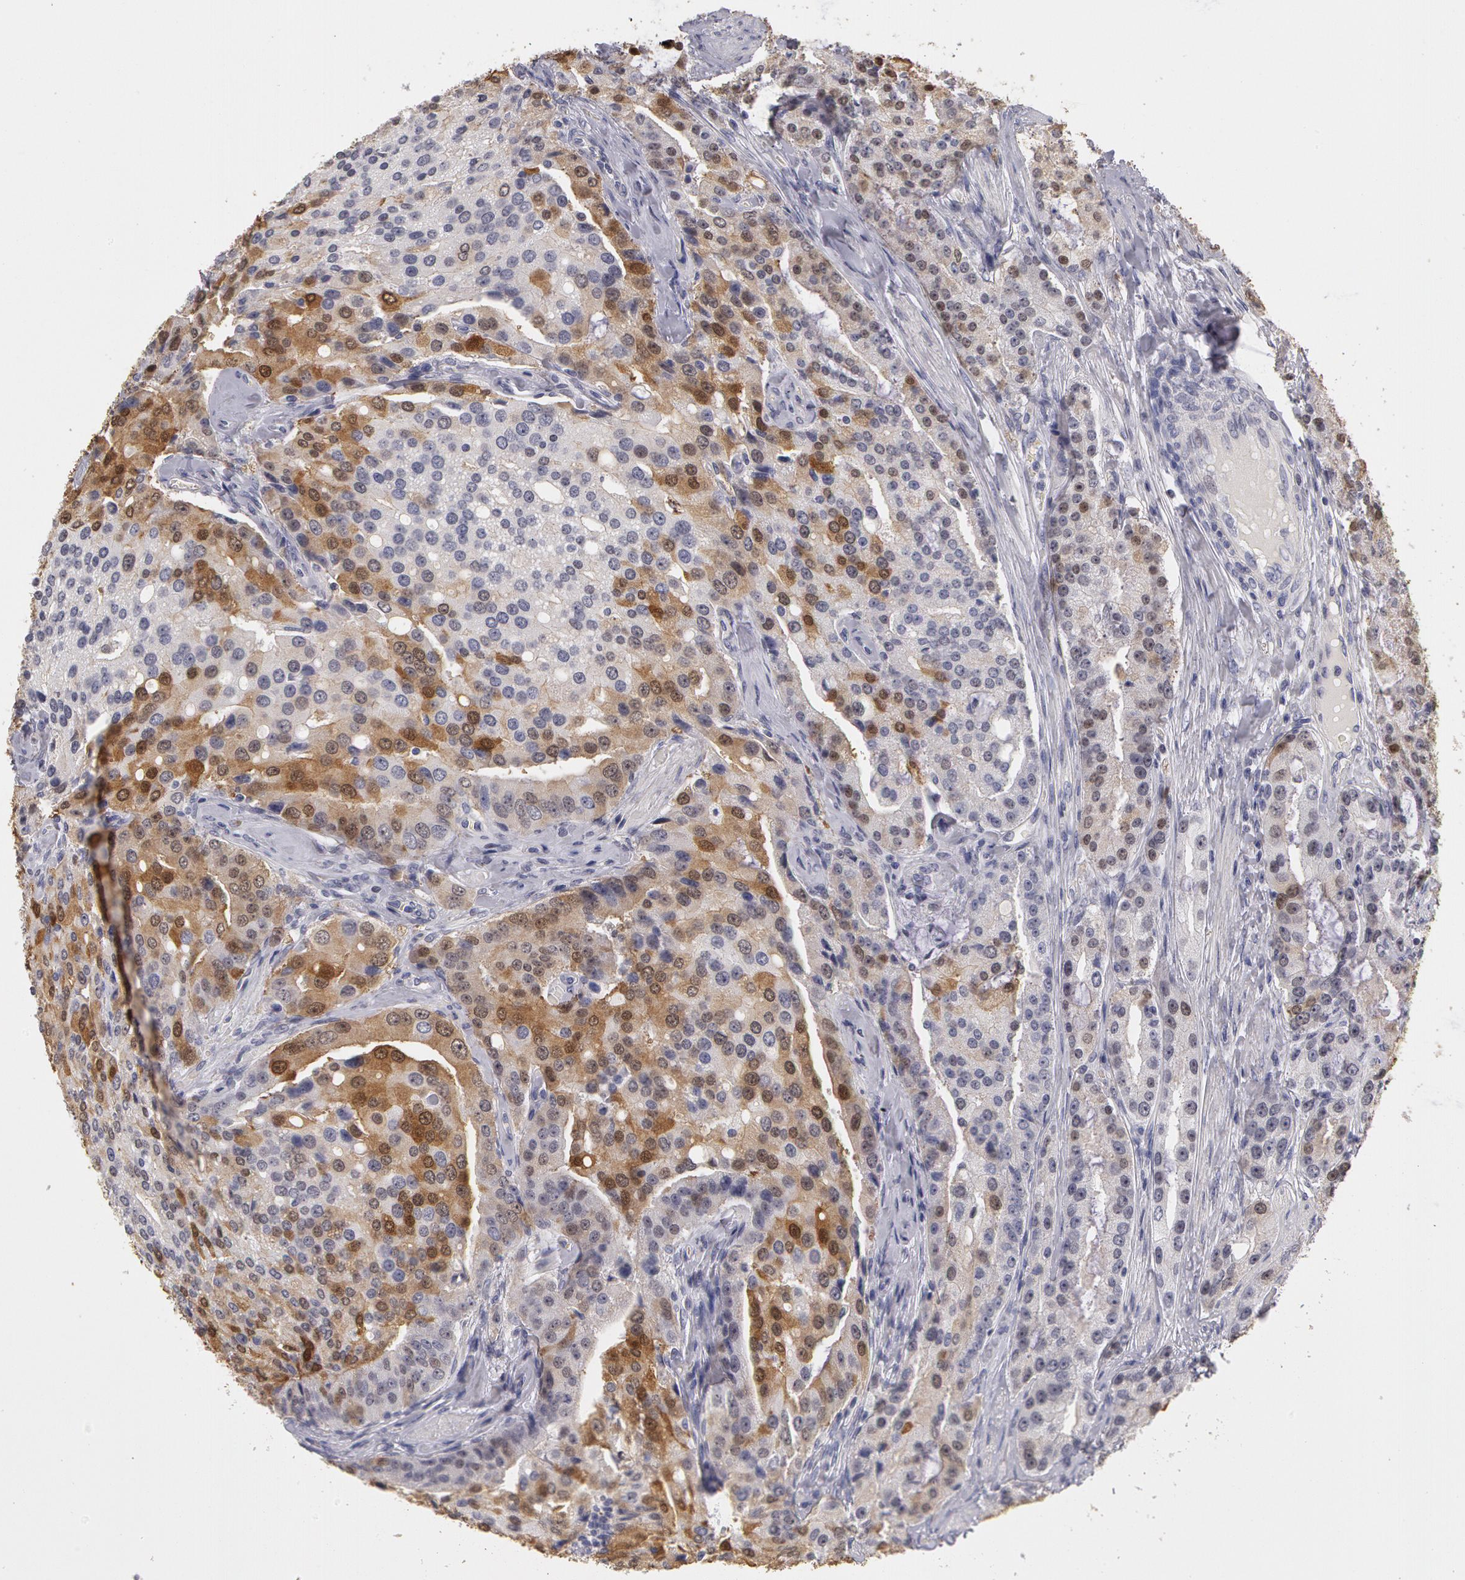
{"staining": {"intensity": "moderate", "quantity": "25%-75%", "location": "nuclear"}, "tissue": "prostate cancer", "cell_type": "Tumor cells", "image_type": "cancer", "snomed": [{"axis": "morphology", "description": "Adenocarcinoma, Medium grade"}, {"axis": "topography", "description": "Prostate"}], "caption": "Immunohistochemical staining of human medium-grade adenocarcinoma (prostate) reveals medium levels of moderate nuclear protein staining in approximately 25%-75% of tumor cells.", "gene": "PRICKLE1", "patient": {"sex": "male", "age": 72}}